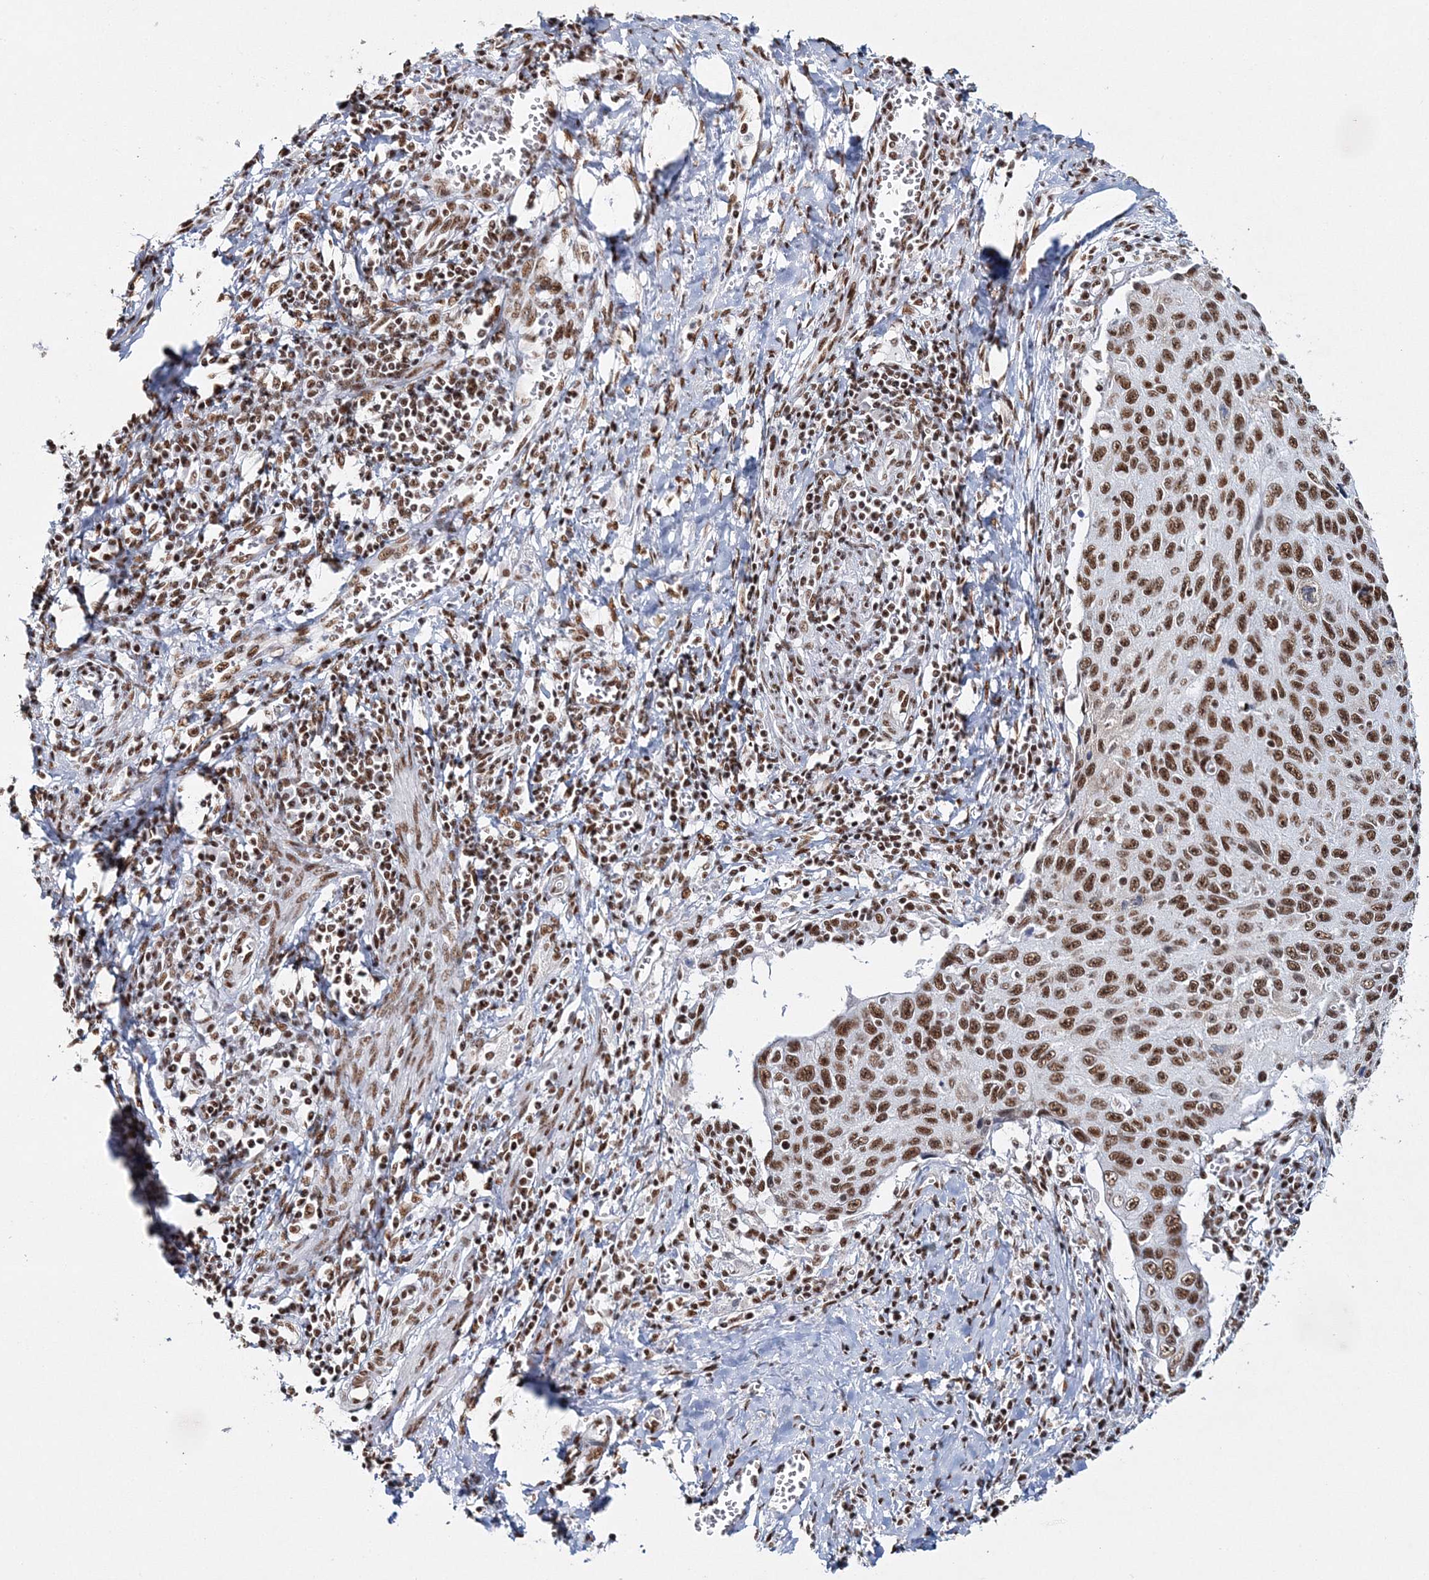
{"staining": {"intensity": "moderate", "quantity": ">75%", "location": "nuclear"}, "tissue": "cervical cancer", "cell_type": "Tumor cells", "image_type": "cancer", "snomed": [{"axis": "morphology", "description": "Squamous cell carcinoma, NOS"}, {"axis": "topography", "description": "Cervix"}], "caption": "DAB immunohistochemical staining of cervical cancer (squamous cell carcinoma) shows moderate nuclear protein expression in approximately >75% of tumor cells.", "gene": "QRICH1", "patient": {"sex": "female", "age": 53}}